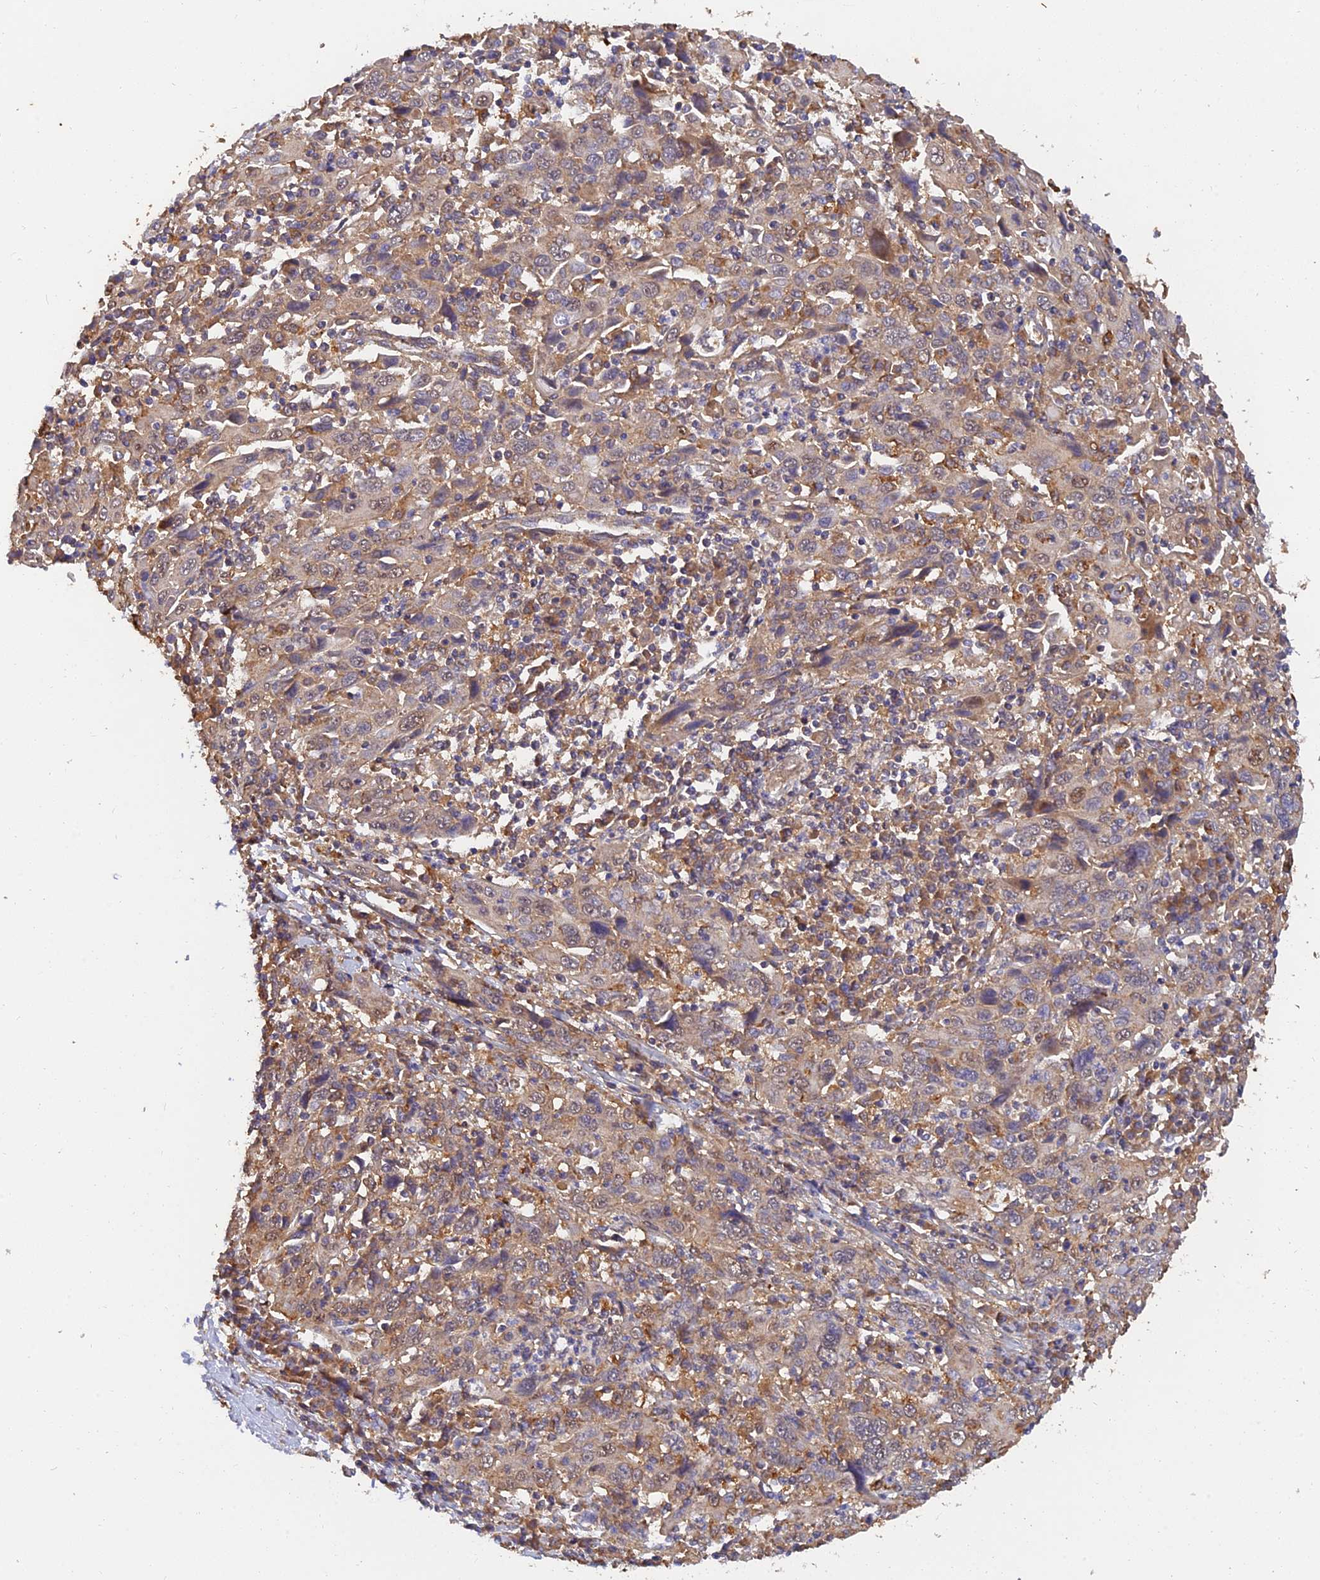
{"staining": {"intensity": "moderate", "quantity": "25%-75%", "location": "cytoplasmic/membranous"}, "tissue": "cervical cancer", "cell_type": "Tumor cells", "image_type": "cancer", "snomed": [{"axis": "morphology", "description": "Squamous cell carcinoma, NOS"}, {"axis": "topography", "description": "Cervix"}], "caption": "Human squamous cell carcinoma (cervical) stained with a protein marker demonstrates moderate staining in tumor cells.", "gene": "SLC38A11", "patient": {"sex": "female", "age": 46}}